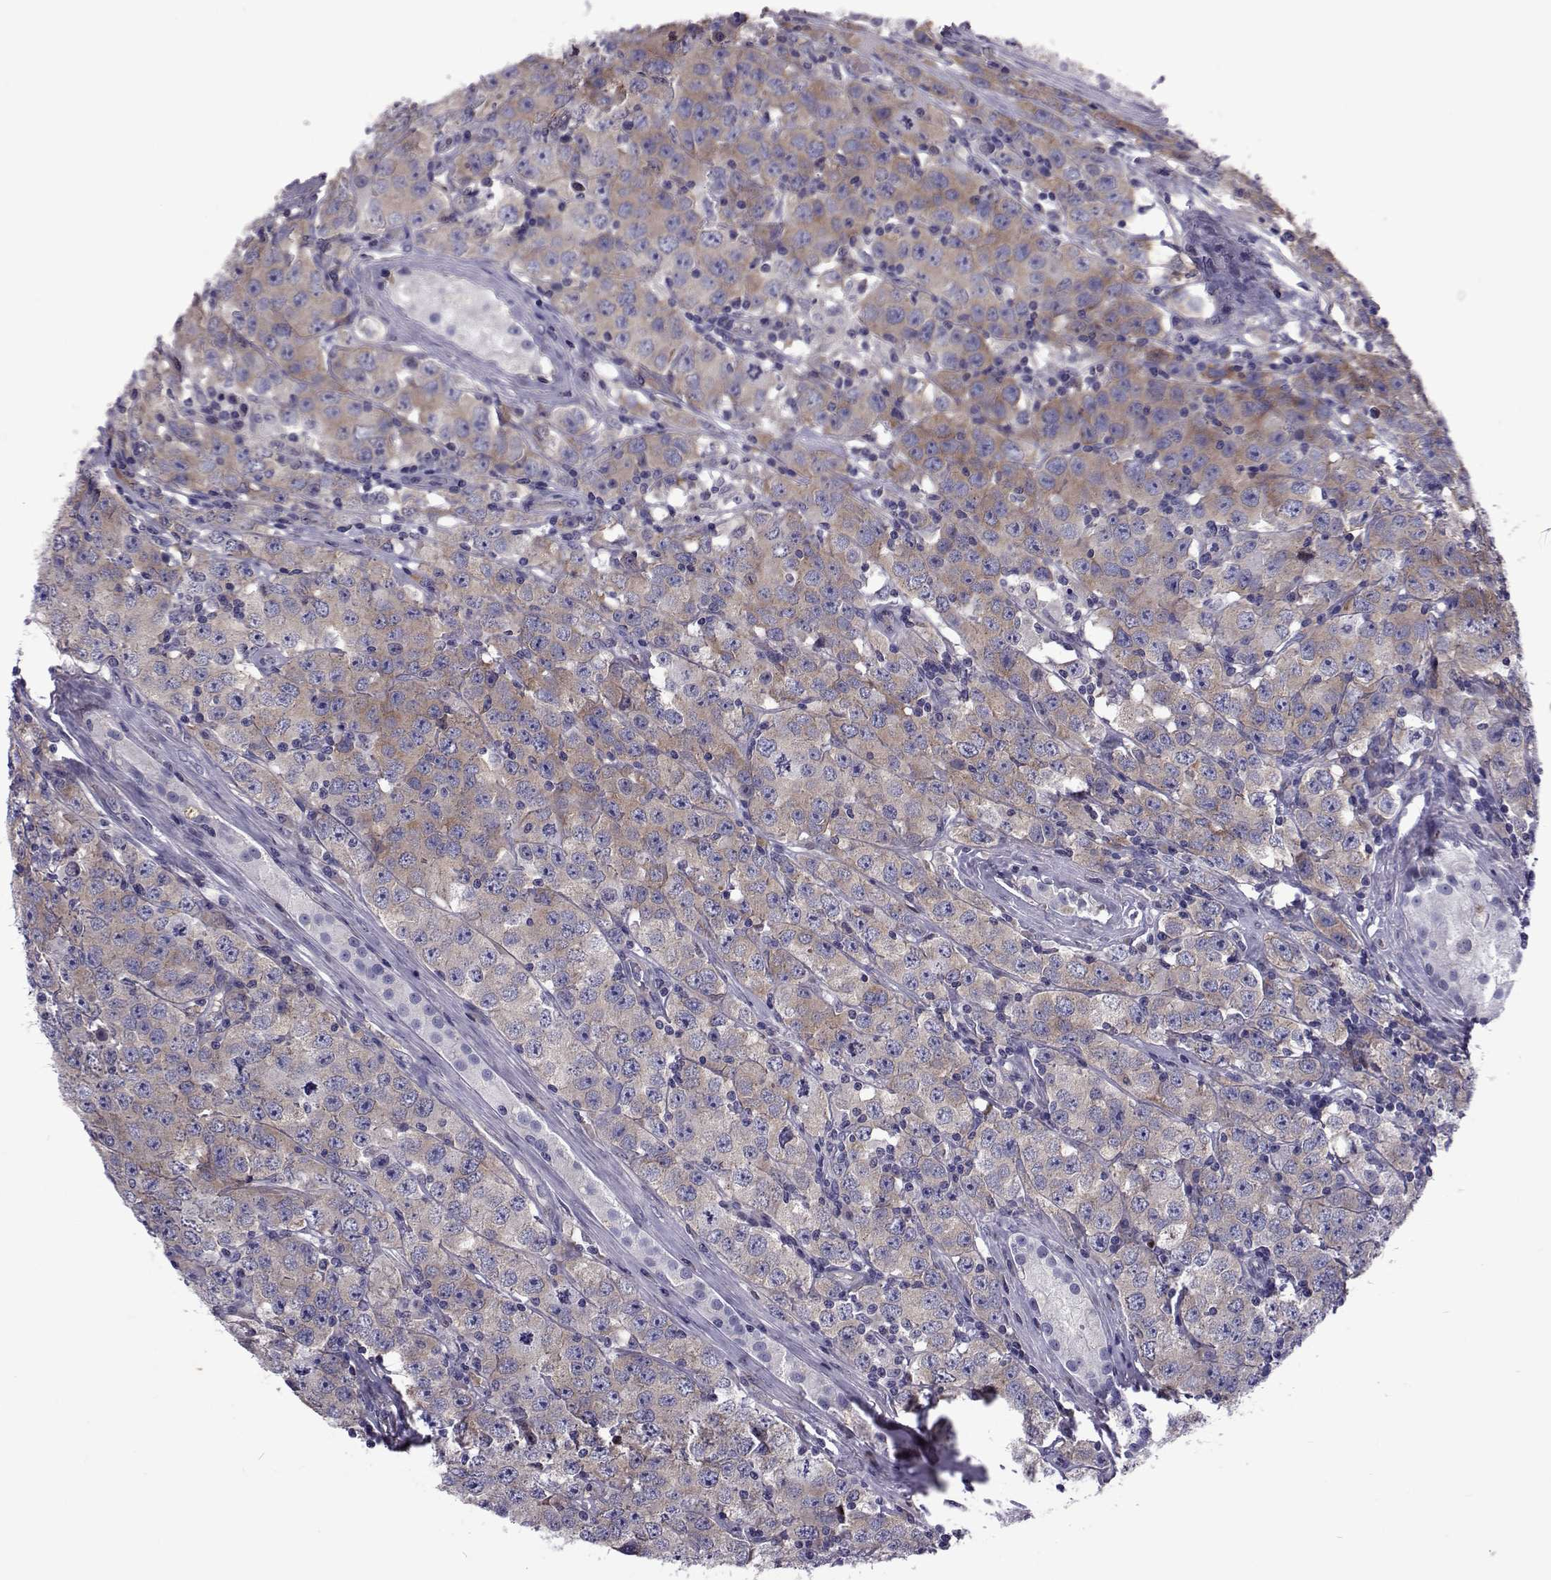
{"staining": {"intensity": "weak", "quantity": "25%-75%", "location": "cytoplasmic/membranous"}, "tissue": "testis cancer", "cell_type": "Tumor cells", "image_type": "cancer", "snomed": [{"axis": "morphology", "description": "Seminoma, NOS"}, {"axis": "topography", "description": "Testis"}], "caption": "Immunohistochemistry (IHC) of testis cancer (seminoma) displays low levels of weak cytoplasmic/membranous staining in approximately 25%-75% of tumor cells.", "gene": "TCF15", "patient": {"sex": "male", "age": 52}}